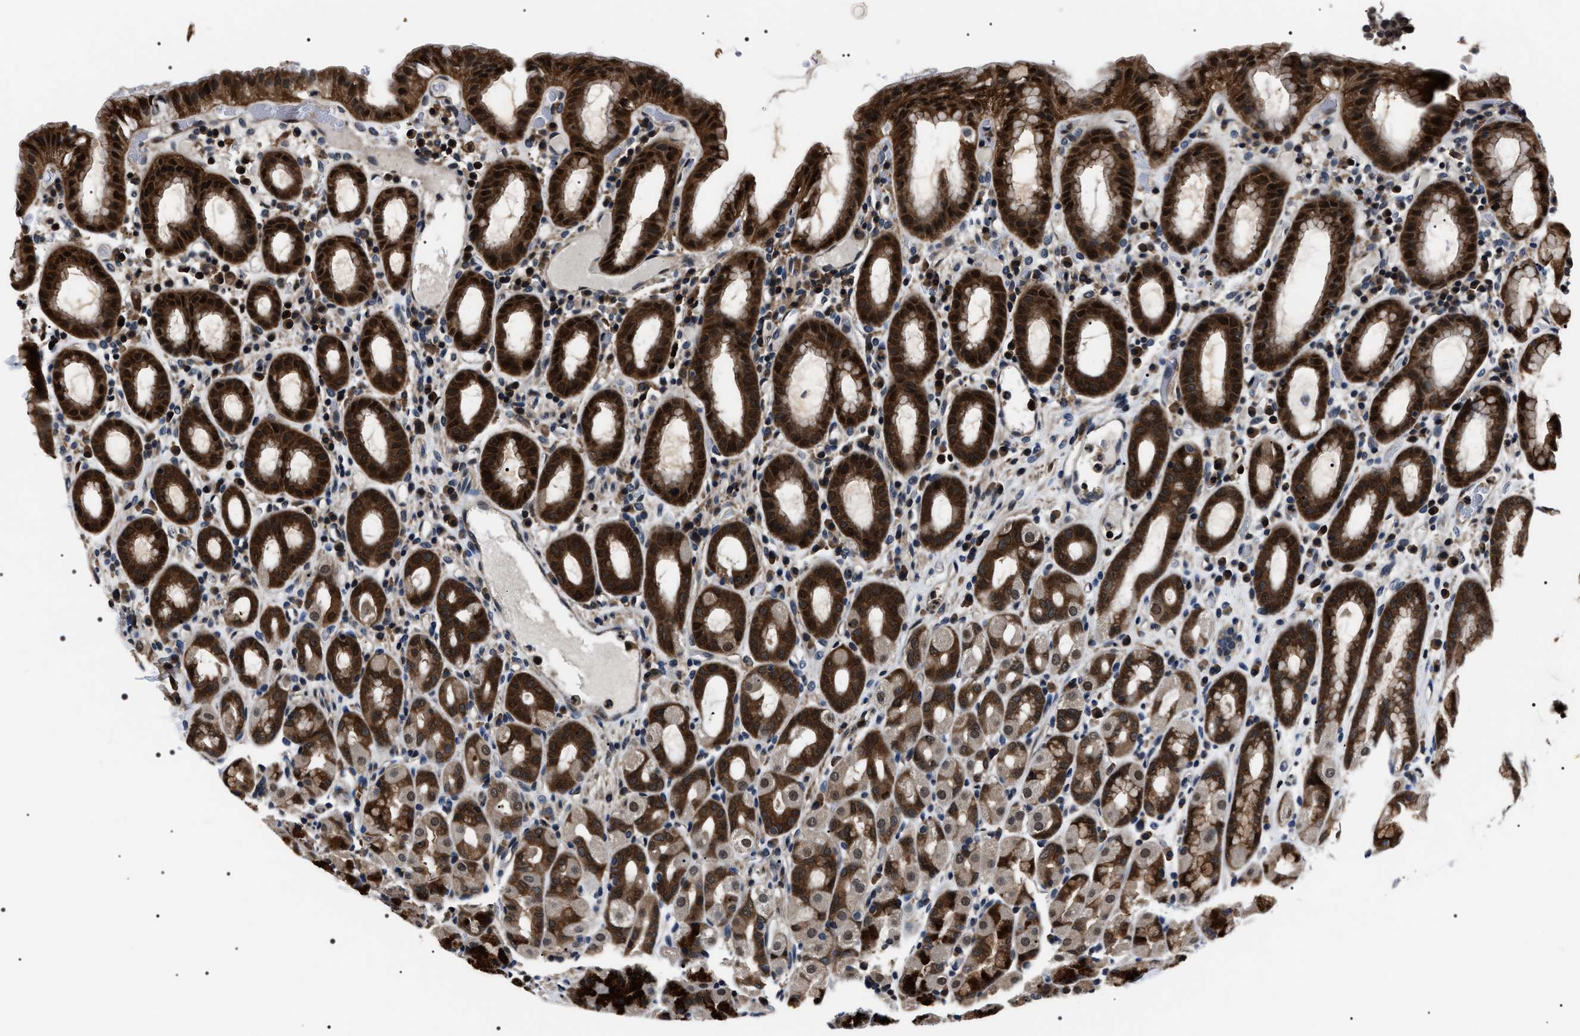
{"staining": {"intensity": "strong", "quantity": ">75%", "location": "cytoplasmic/membranous,nuclear"}, "tissue": "stomach", "cell_type": "Glandular cells", "image_type": "normal", "snomed": [{"axis": "morphology", "description": "Normal tissue, NOS"}, {"axis": "topography", "description": "Stomach, upper"}], "caption": "Protein analysis of unremarkable stomach shows strong cytoplasmic/membranous,nuclear expression in about >75% of glandular cells.", "gene": "SIPA1", "patient": {"sex": "male", "age": 68}}